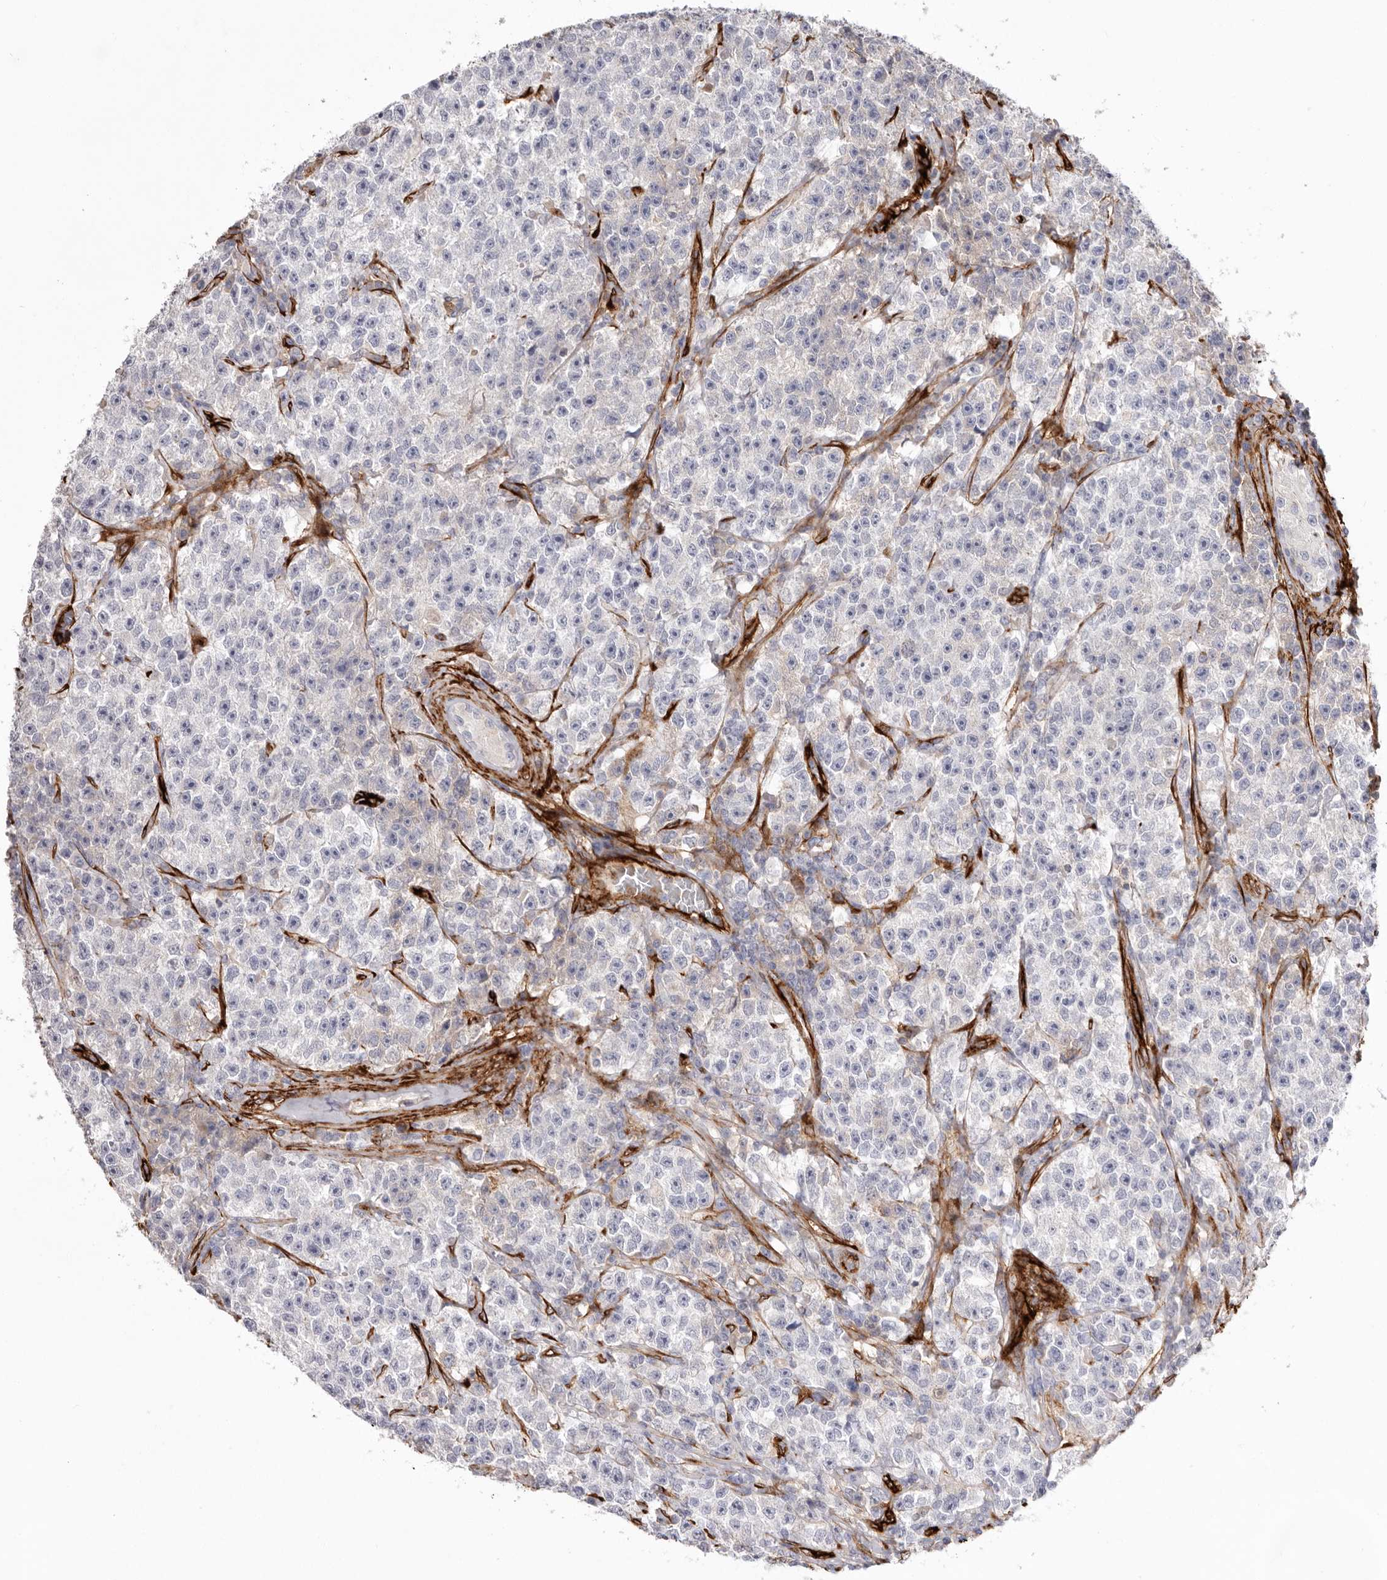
{"staining": {"intensity": "negative", "quantity": "none", "location": "none"}, "tissue": "testis cancer", "cell_type": "Tumor cells", "image_type": "cancer", "snomed": [{"axis": "morphology", "description": "Seminoma, NOS"}, {"axis": "topography", "description": "Testis"}], "caption": "High magnification brightfield microscopy of testis cancer stained with DAB (3,3'-diaminobenzidine) (brown) and counterstained with hematoxylin (blue): tumor cells show no significant positivity.", "gene": "LRRC66", "patient": {"sex": "male", "age": 22}}